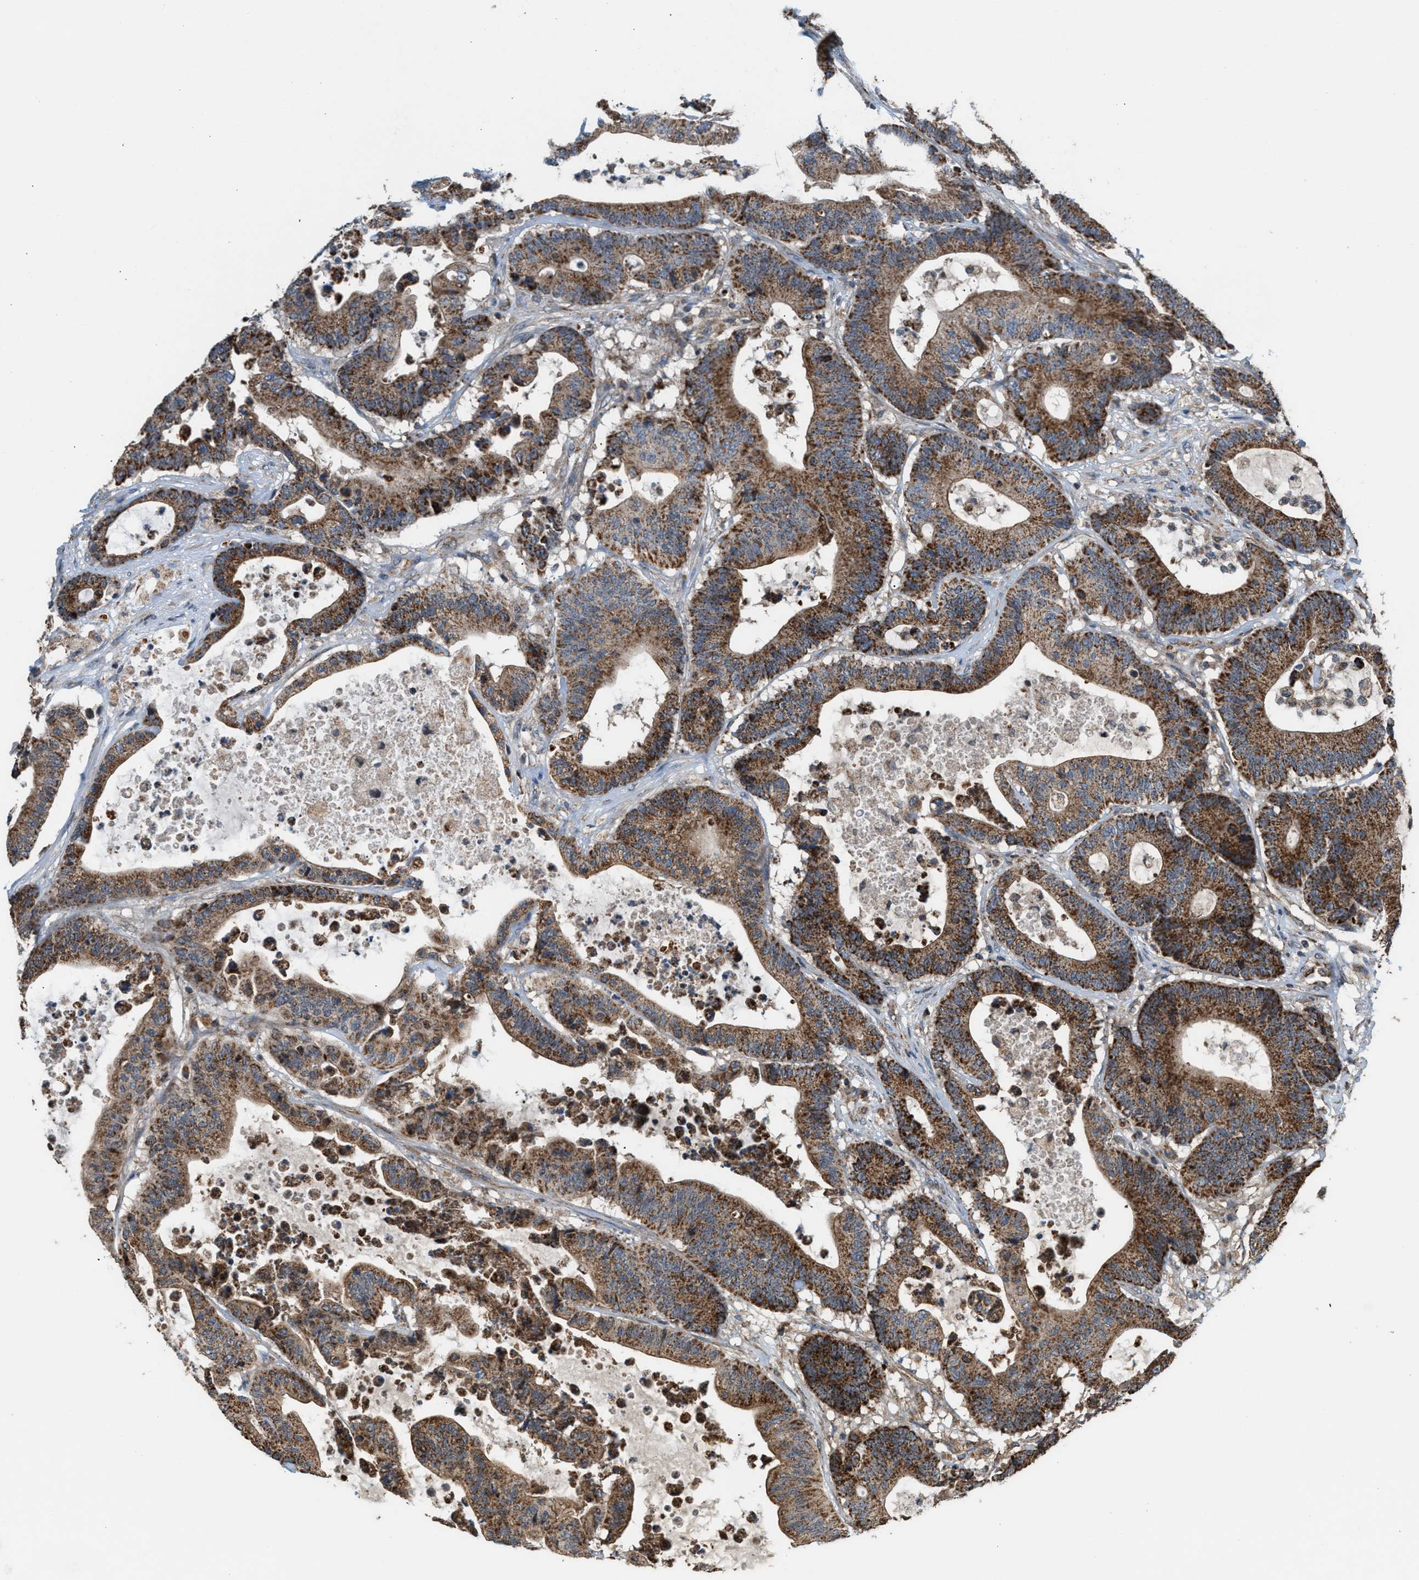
{"staining": {"intensity": "moderate", "quantity": ">75%", "location": "cytoplasmic/membranous"}, "tissue": "colorectal cancer", "cell_type": "Tumor cells", "image_type": "cancer", "snomed": [{"axis": "morphology", "description": "Adenocarcinoma, NOS"}, {"axis": "topography", "description": "Colon"}], "caption": "This image displays immunohistochemistry staining of colorectal cancer (adenocarcinoma), with medium moderate cytoplasmic/membranous expression in approximately >75% of tumor cells.", "gene": "SGSM2", "patient": {"sex": "female", "age": 84}}